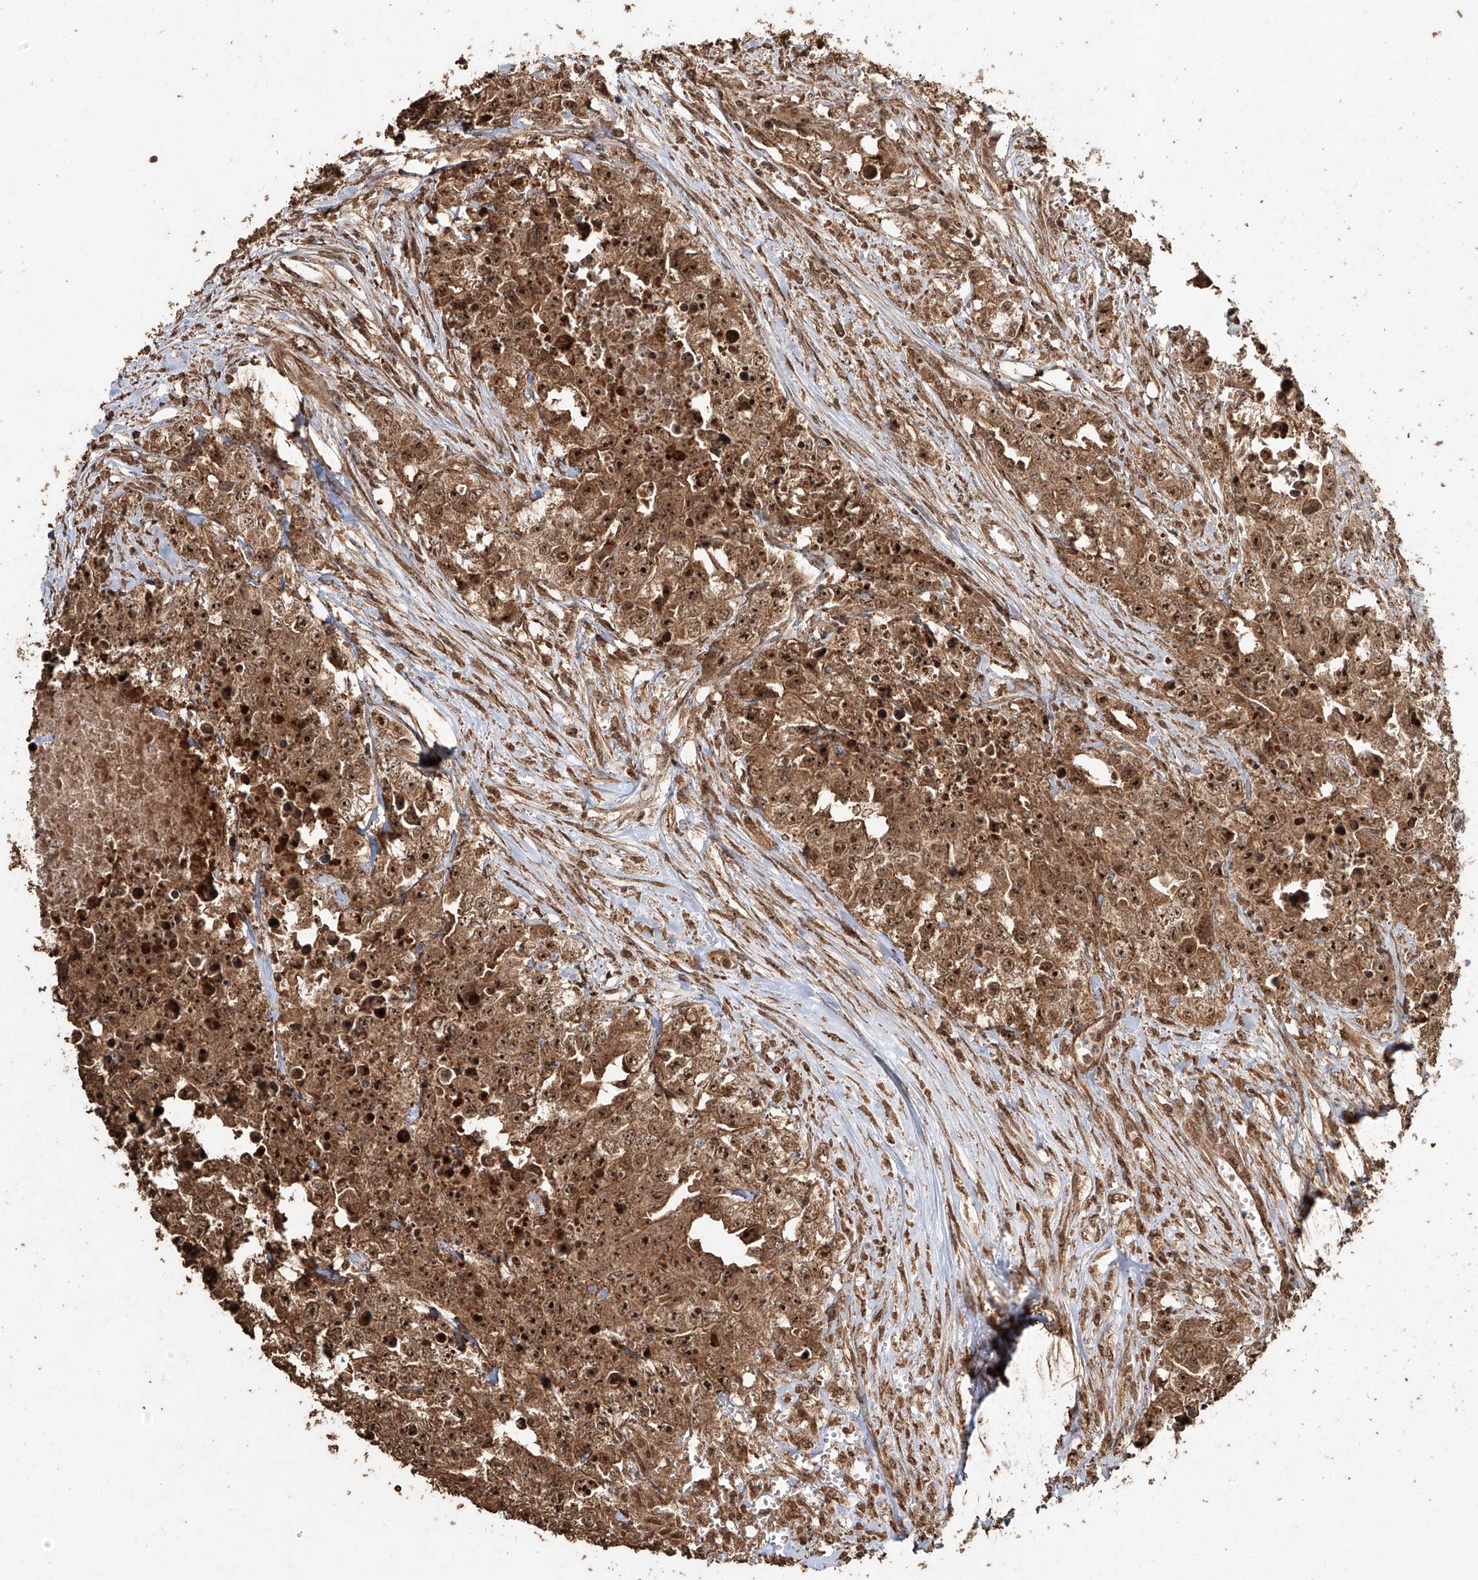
{"staining": {"intensity": "moderate", "quantity": ">75%", "location": "cytoplasmic/membranous,nuclear"}, "tissue": "testis cancer", "cell_type": "Tumor cells", "image_type": "cancer", "snomed": [{"axis": "morphology", "description": "Seminoma, NOS"}, {"axis": "morphology", "description": "Carcinoma, Embryonal, NOS"}, {"axis": "topography", "description": "Testis"}], "caption": "Immunohistochemical staining of human testis embryonal carcinoma demonstrates moderate cytoplasmic/membranous and nuclear protein positivity in approximately >75% of tumor cells. (IHC, brightfield microscopy, high magnification).", "gene": "ZNF660", "patient": {"sex": "male", "age": 43}}